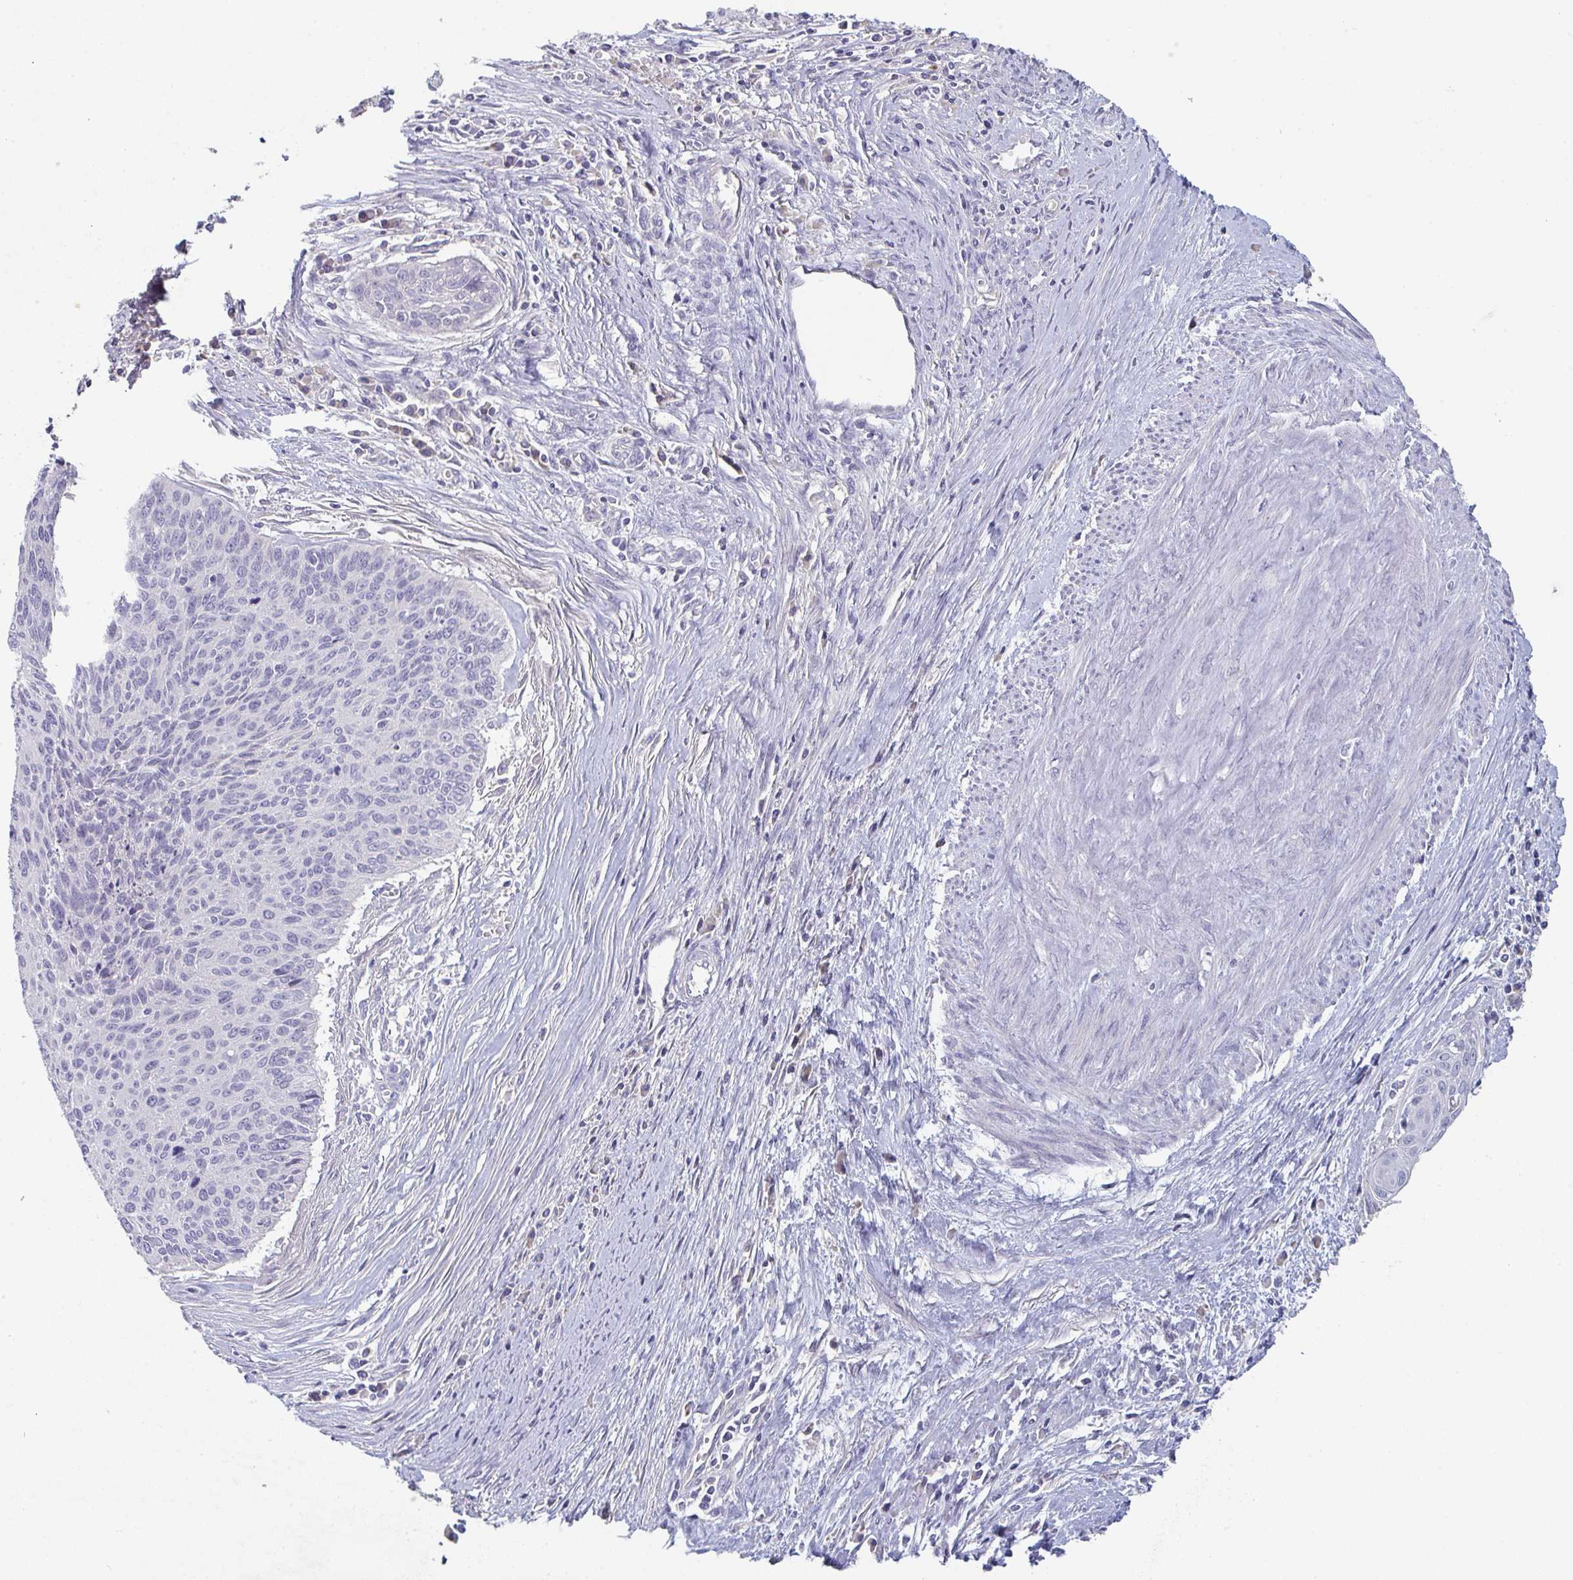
{"staining": {"intensity": "negative", "quantity": "none", "location": "none"}, "tissue": "cervical cancer", "cell_type": "Tumor cells", "image_type": "cancer", "snomed": [{"axis": "morphology", "description": "Squamous cell carcinoma, NOS"}, {"axis": "topography", "description": "Cervix"}], "caption": "The micrograph demonstrates no staining of tumor cells in cervical squamous cell carcinoma.", "gene": "HGFAC", "patient": {"sex": "female", "age": 55}}